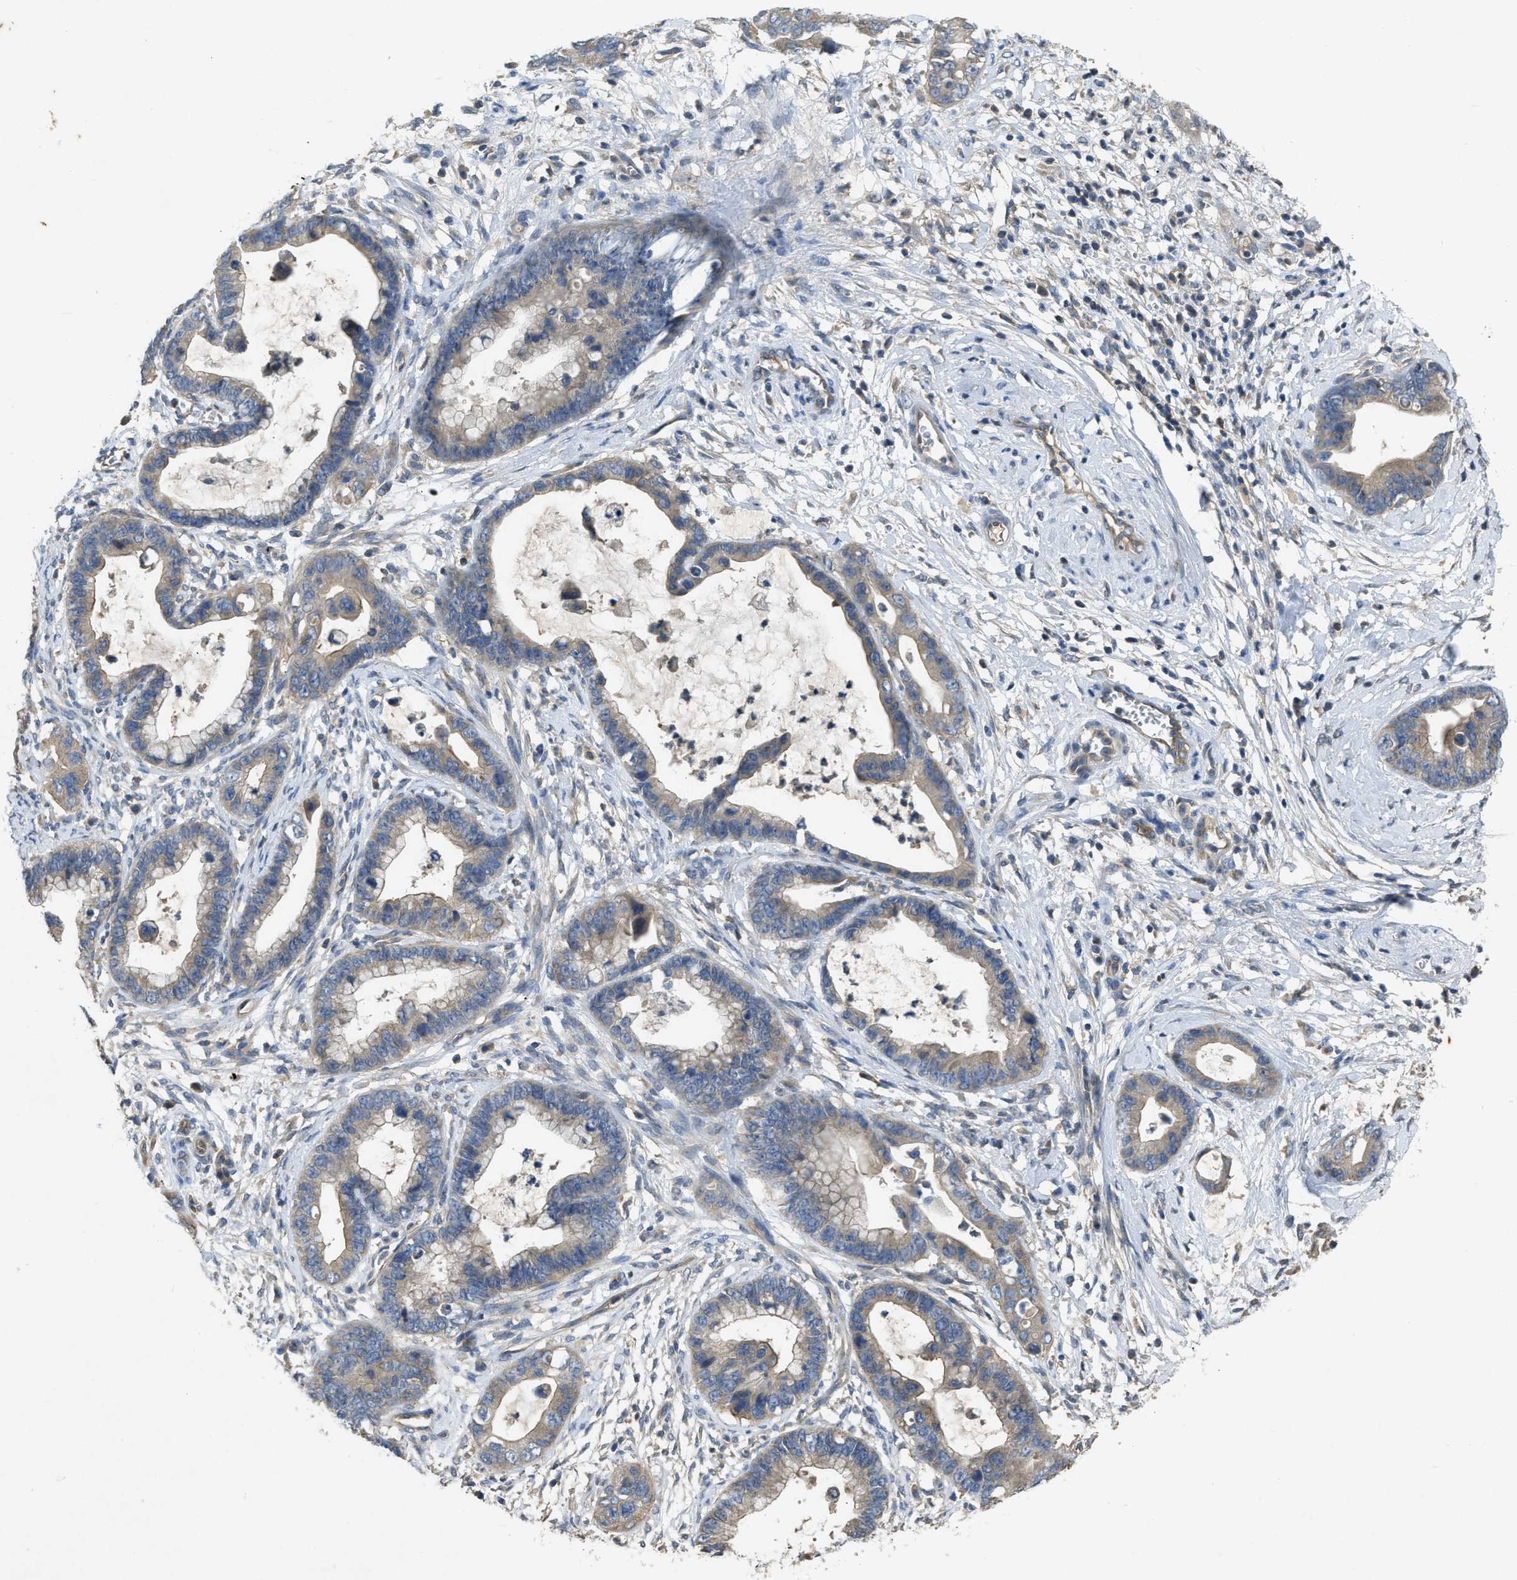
{"staining": {"intensity": "weak", "quantity": "25%-75%", "location": "cytoplasmic/membranous"}, "tissue": "cervical cancer", "cell_type": "Tumor cells", "image_type": "cancer", "snomed": [{"axis": "morphology", "description": "Adenocarcinoma, NOS"}, {"axis": "topography", "description": "Cervix"}], "caption": "An immunohistochemistry photomicrograph of neoplastic tissue is shown. Protein staining in brown shows weak cytoplasmic/membranous positivity in cervical cancer (adenocarcinoma) within tumor cells.", "gene": "PPP3CA", "patient": {"sex": "female", "age": 44}}